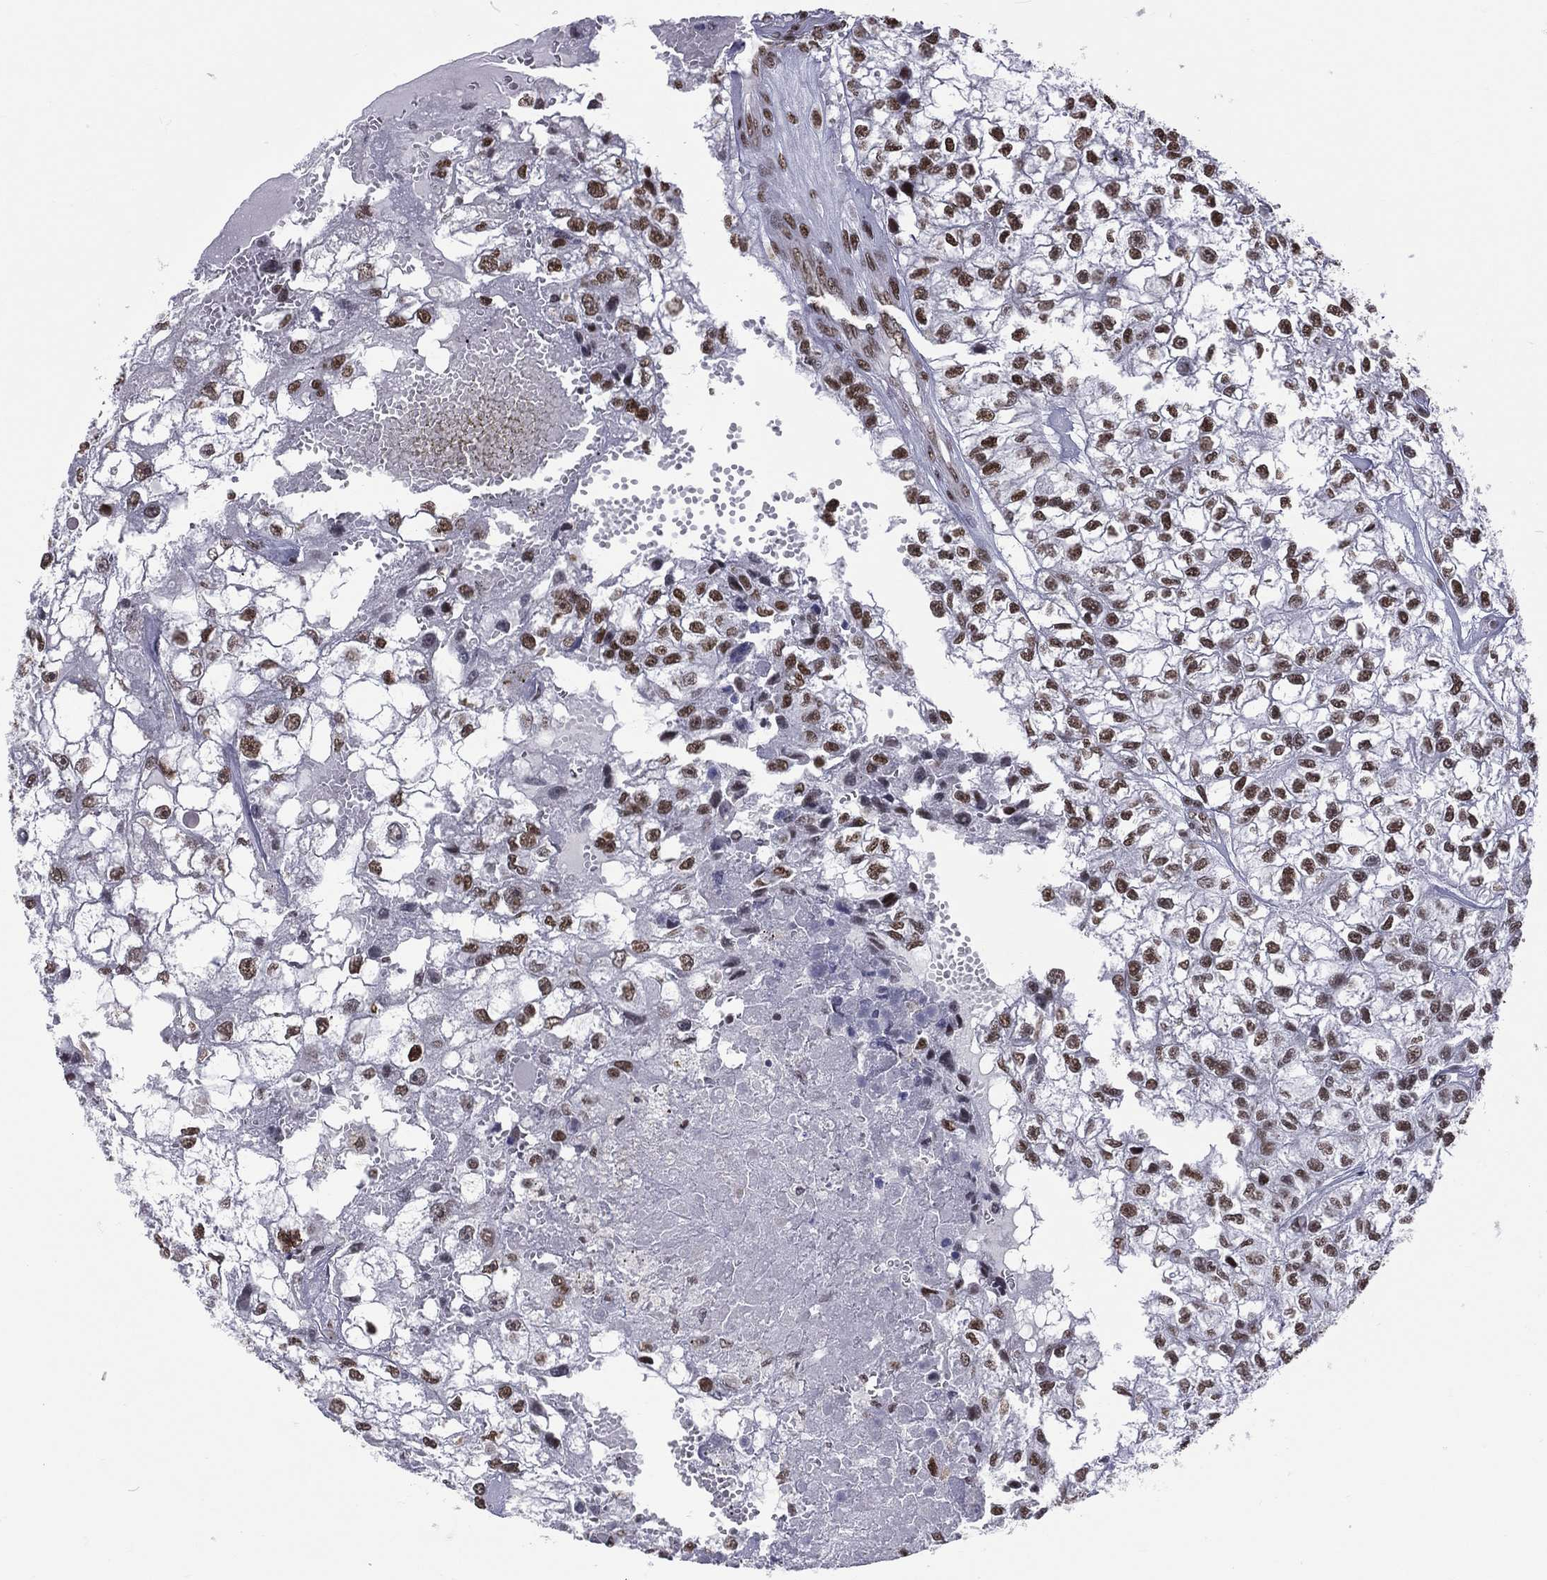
{"staining": {"intensity": "strong", "quantity": "25%-75%", "location": "nuclear"}, "tissue": "renal cancer", "cell_type": "Tumor cells", "image_type": "cancer", "snomed": [{"axis": "morphology", "description": "Adenocarcinoma, NOS"}, {"axis": "topography", "description": "Kidney"}], "caption": "About 25%-75% of tumor cells in renal cancer (adenocarcinoma) show strong nuclear protein positivity as visualized by brown immunohistochemical staining.", "gene": "ZNF7", "patient": {"sex": "male", "age": 56}}